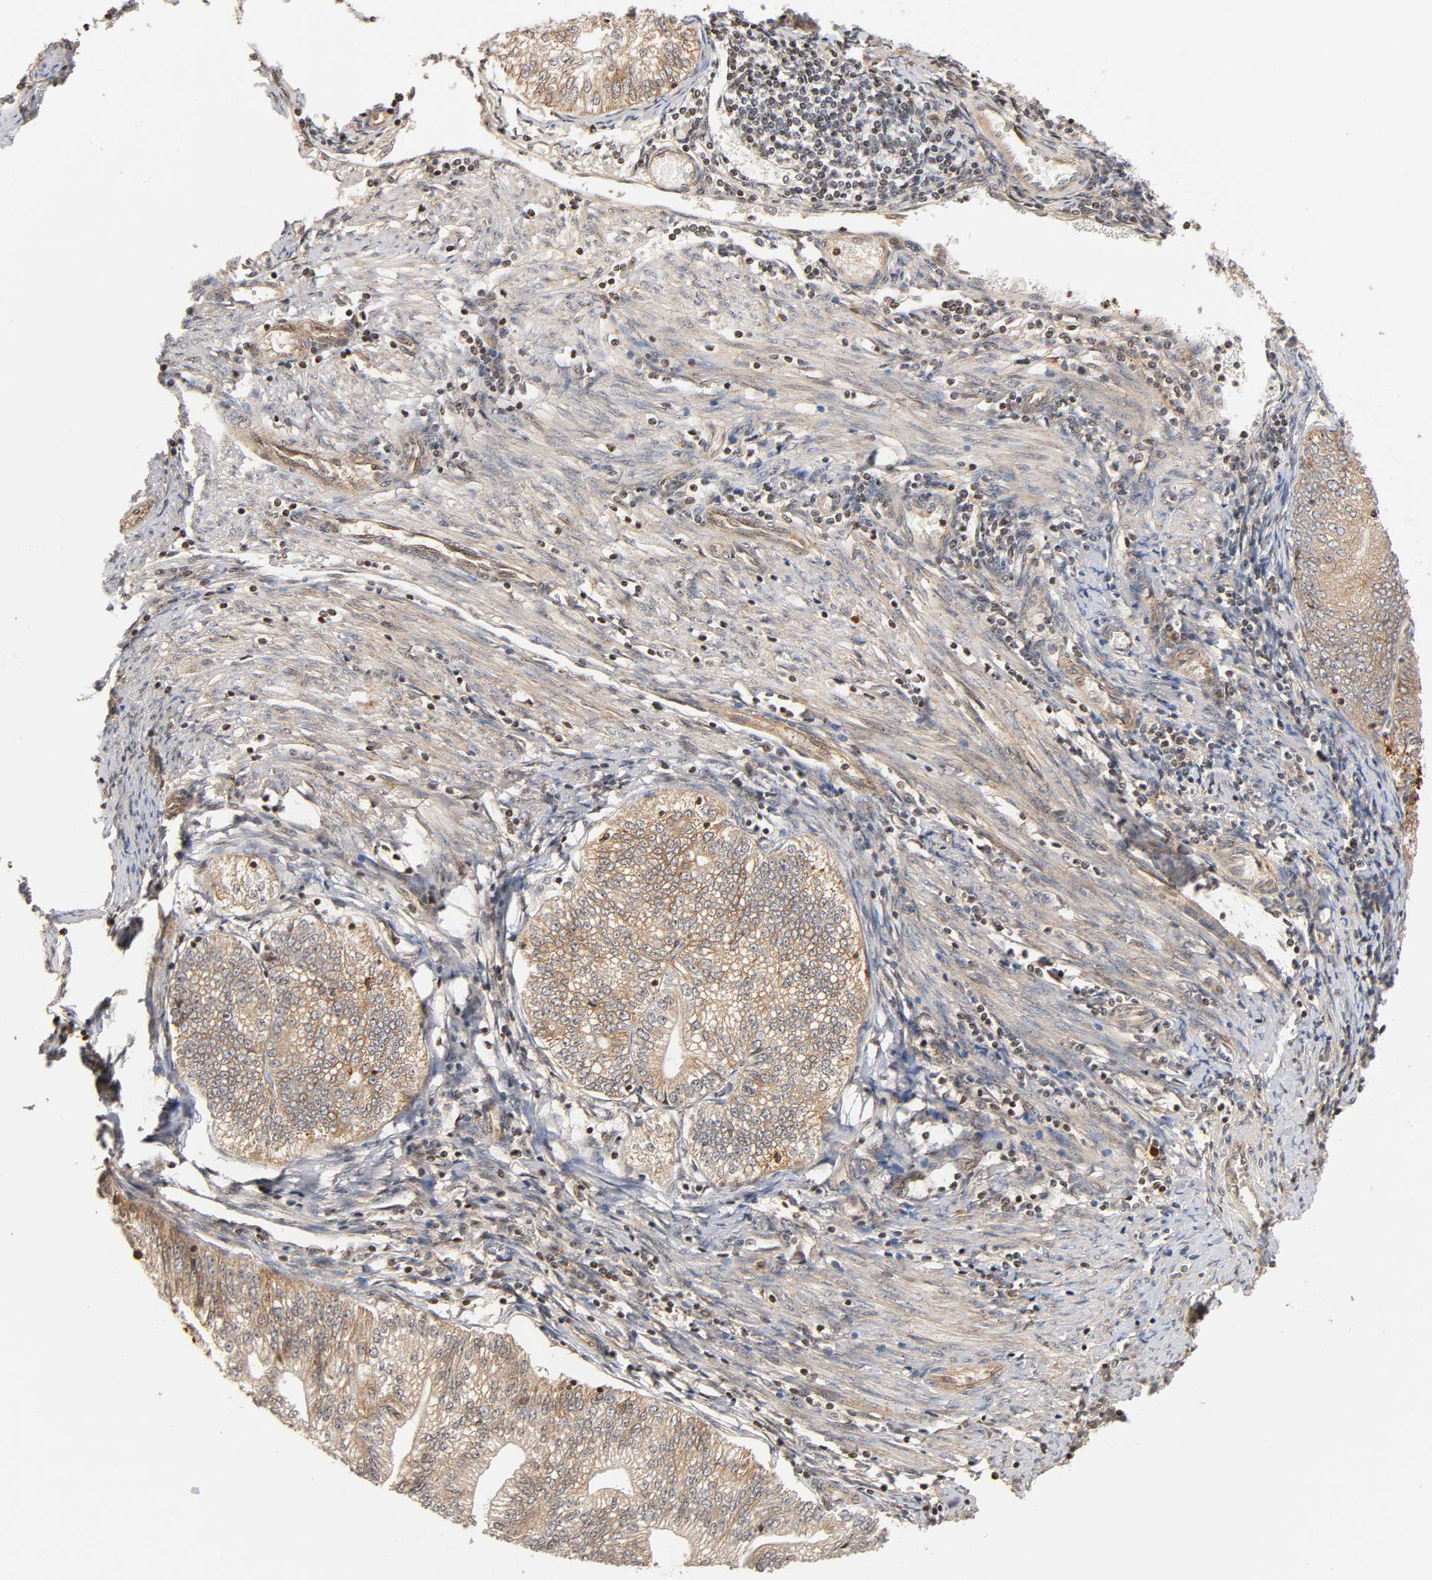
{"staining": {"intensity": "weak", "quantity": ">75%", "location": "cytoplasmic/membranous"}, "tissue": "endometrial cancer", "cell_type": "Tumor cells", "image_type": "cancer", "snomed": [{"axis": "morphology", "description": "Adenocarcinoma, NOS"}, {"axis": "topography", "description": "Endometrium"}], "caption": "Brown immunohistochemical staining in human adenocarcinoma (endometrial) displays weak cytoplasmic/membranous positivity in about >75% of tumor cells.", "gene": "ITGAV", "patient": {"sex": "female", "age": 69}}